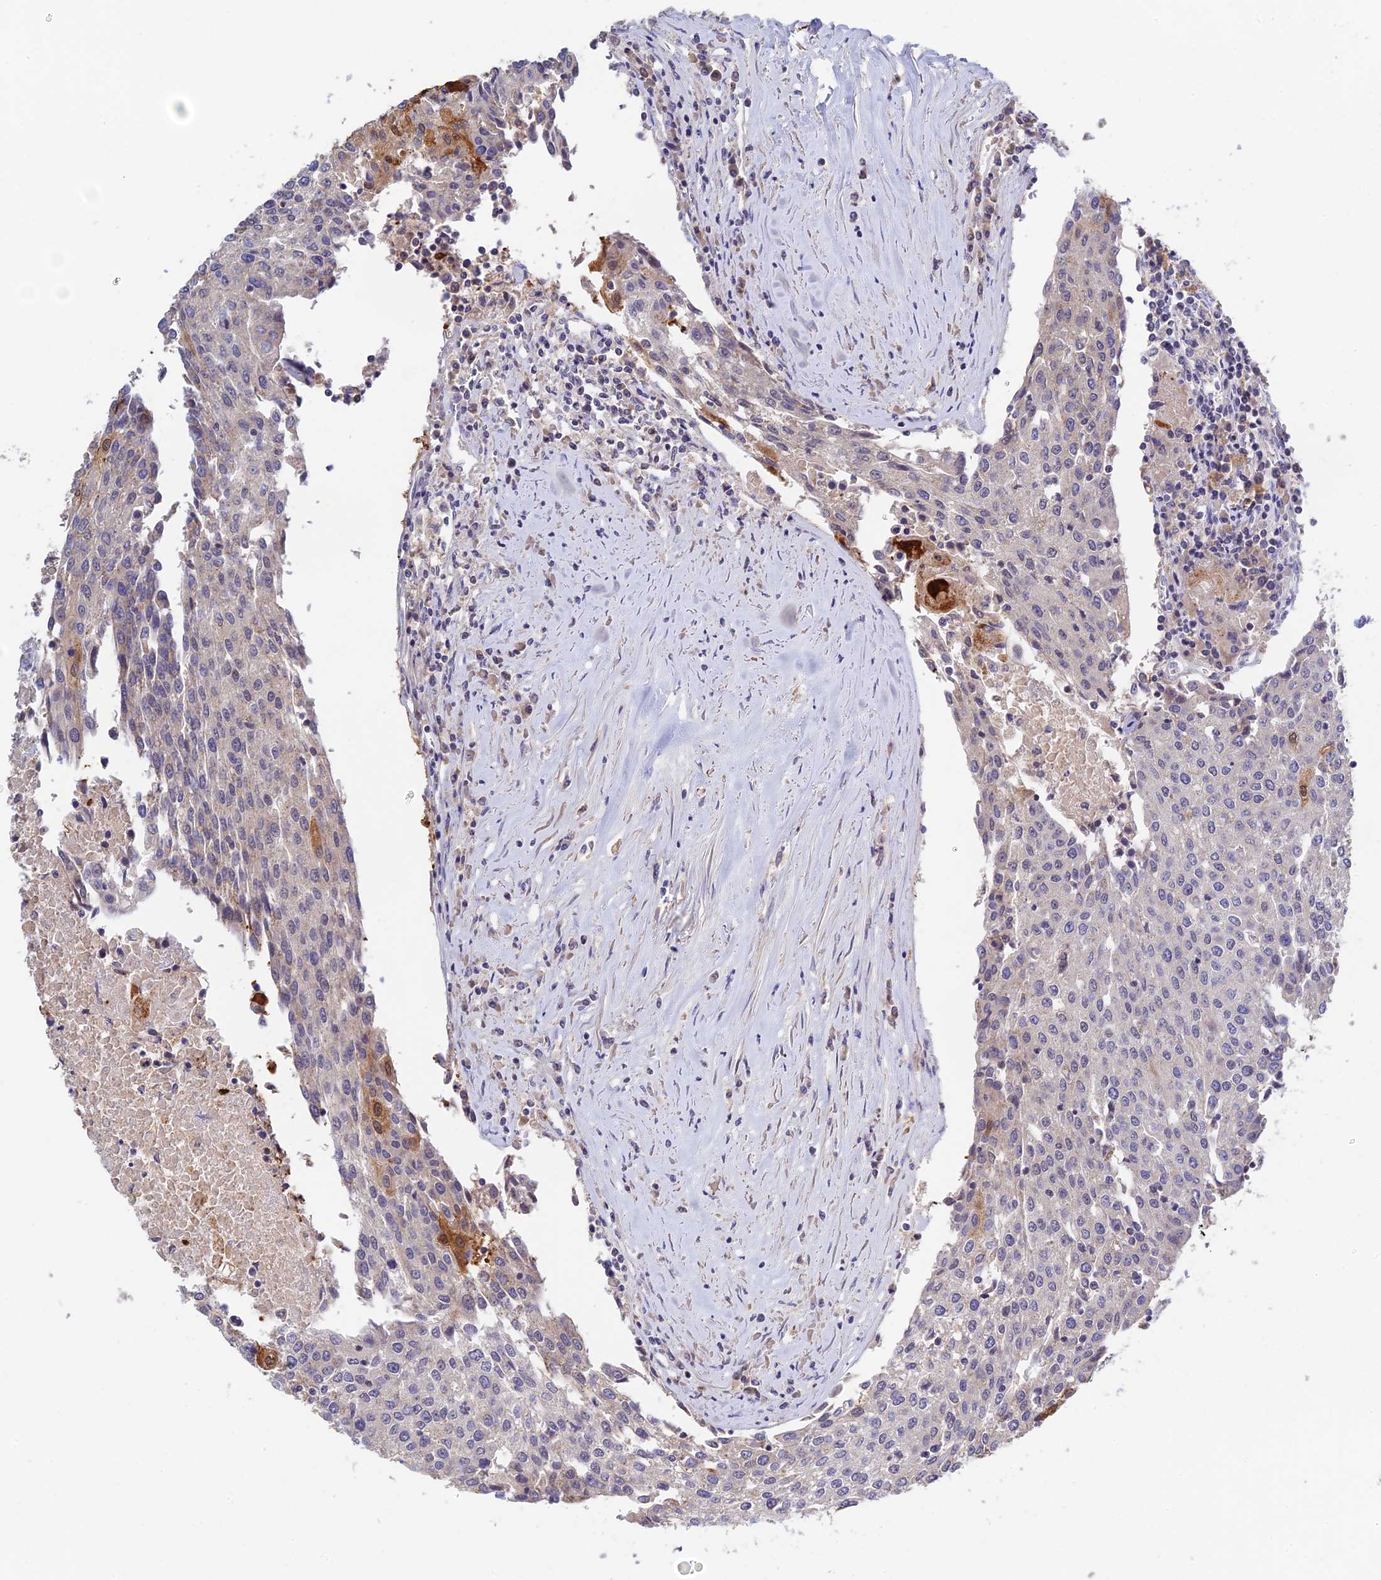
{"staining": {"intensity": "moderate", "quantity": "<25%", "location": "cytoplasmic/membranous"}, "tissue": "urothelial cancer", "cell_type": "Tumor cells", "image_type": "cancer", "snomed": [{"axis": "morphology", "description": "Urothelial carcinoma, High grade"}, {"axis": "topography", "description": "Urinary bladder"}], "caption": "This is a micrograph of immunohistochemistry staining of urothelial cancer, which shows moderate expression in the cytoplasmic/membranous of tumor cells.", "gene": "CWH43", "patient": {"sex": "female", "age": 85}}